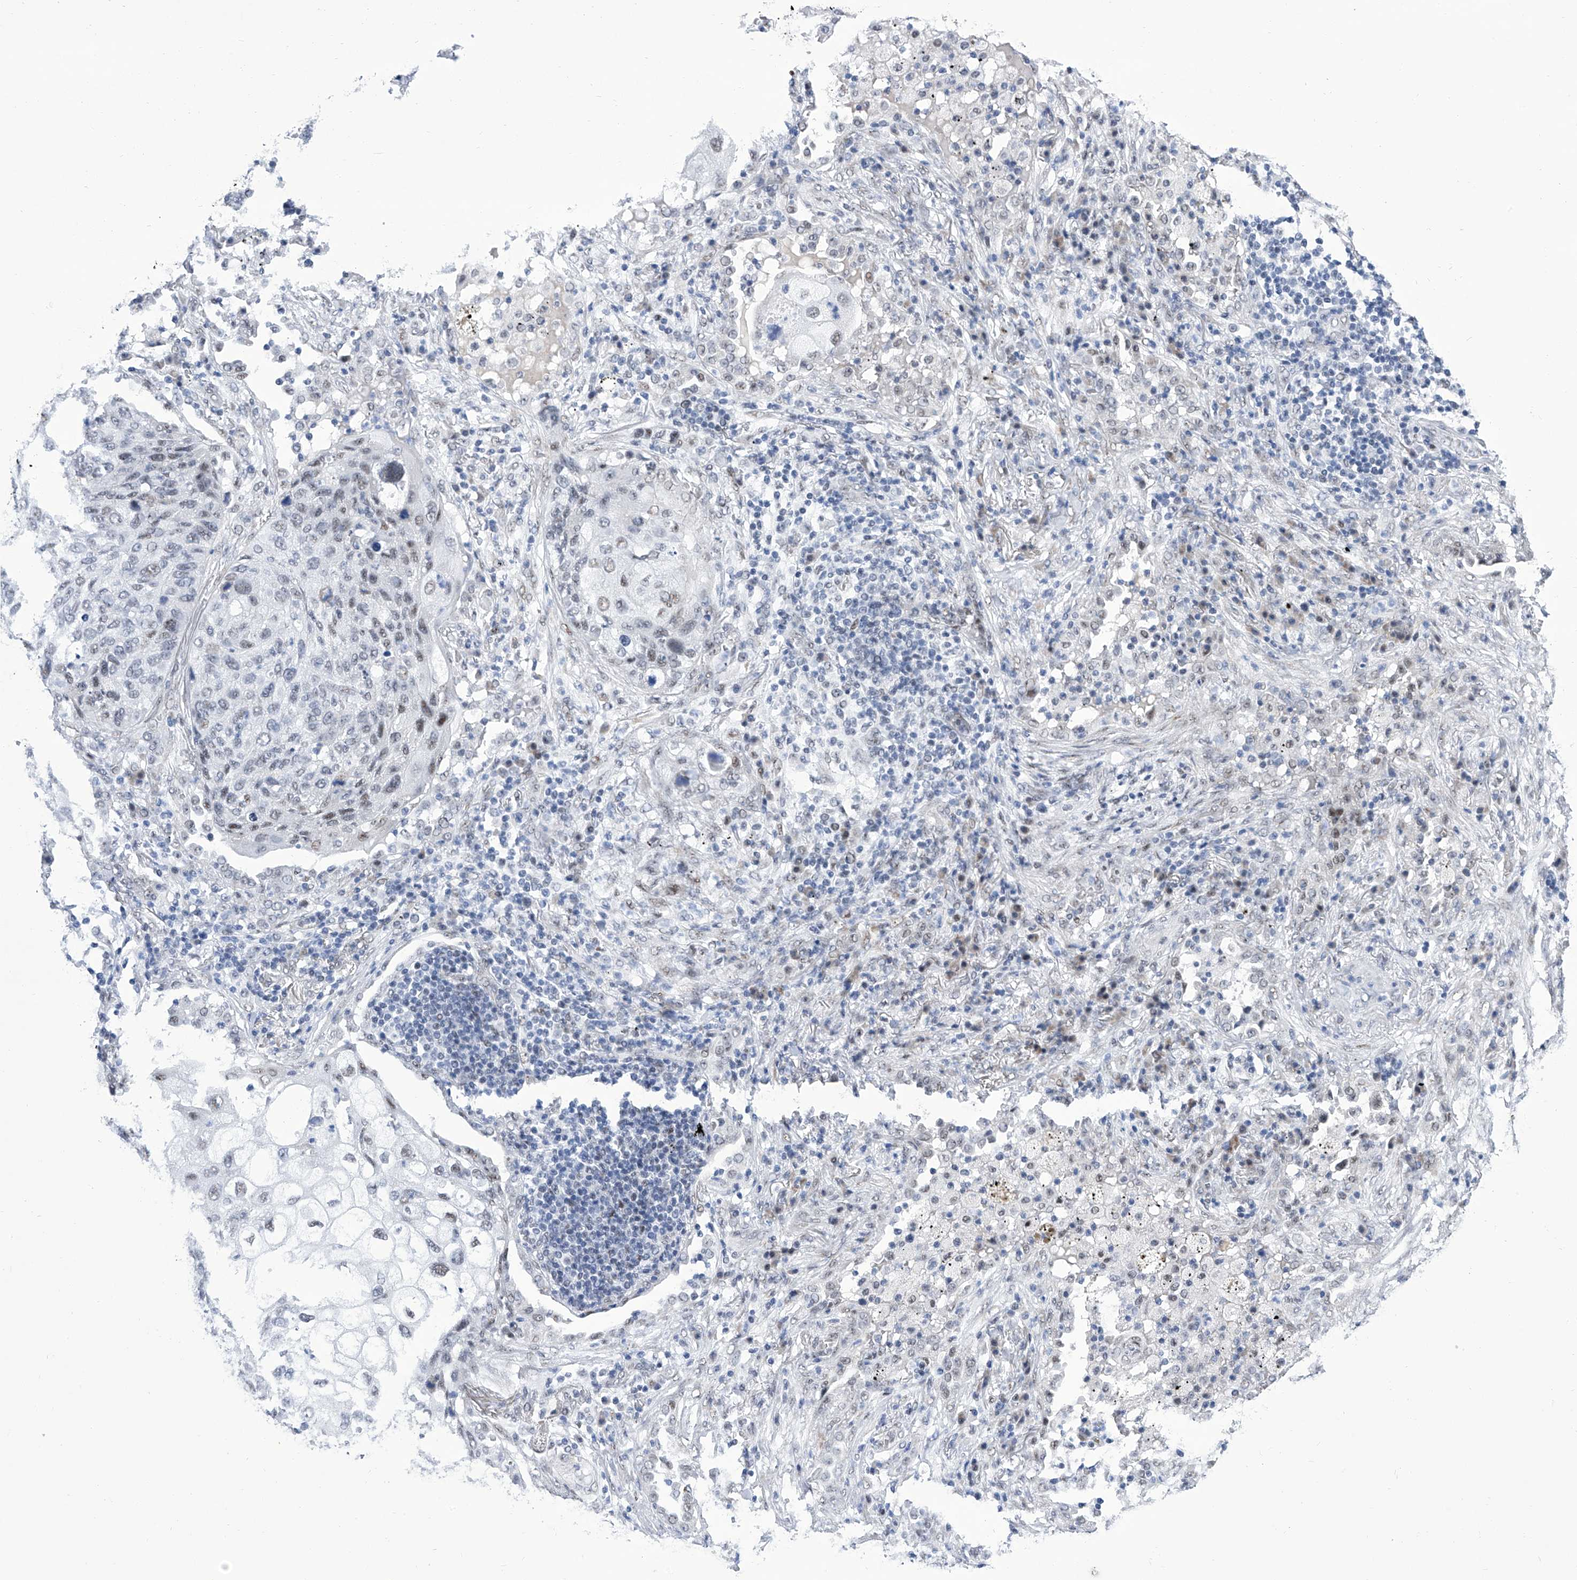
{"staining": {"intensity": "weak", "quantity": "<25%", "location": "nuclear"}, "tissue": "lung cancer", "cell_type": "Tumor cells", "image_type": "cancer", "snomed": [{"axis": "morphology", "description": "Squamous cell carcinoma, NOS"}, {"axis": "topography", "description": "Lung"}], "caption": "An immunohistochemistry histopathology image of lung cancer is shown. There is no staining in tumor cells of lung cancer. The staining was performed using DAB to visualize the protein expression in brown, while the nuclei were stained in blue with hematoxylin (Magnification: 20x).", "gene": "SART1", "patient": {"sex": "female", "age": 63}}